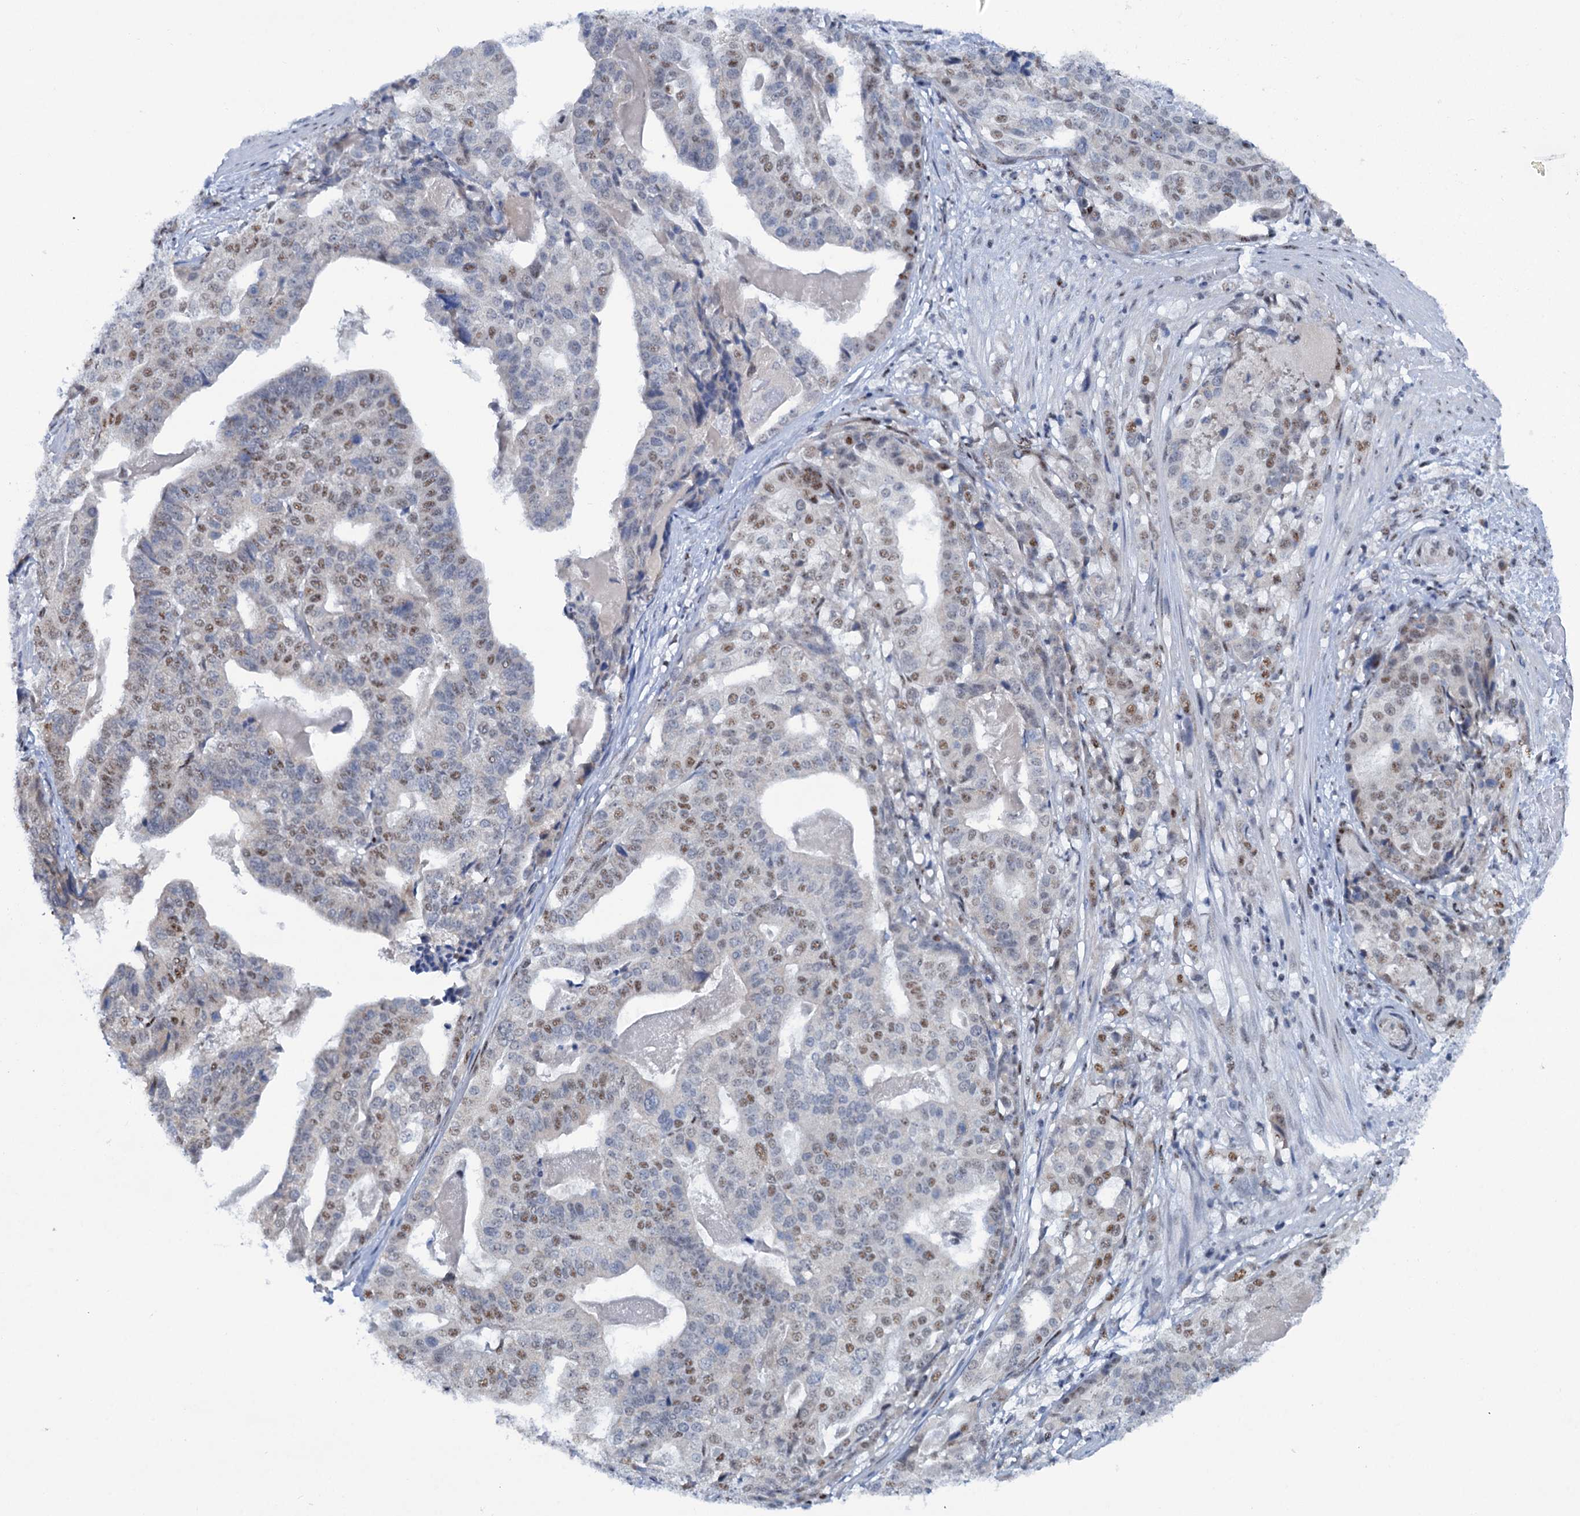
{"staining": {"intensity": "moderate", "quantity": "25%-75%", "location": "nuclear"}, "tissue": "stomach cancer", "cell_type": "Tumor cells", "image_type": "cancer", "snomed": [{"axis": "morphology", "description": "Adenocarcinoma, NOS"}, {"axis": "topography", "description": "Stomach"}], "caption": "There is medium levels of moderate nuclear positivity in tumor cells of stomach cancer (adenocarcinoma), as demonstrated by immunohistochemical staining (brown color).", "gene": "SREK1", "patient": {"sex": "male", "age": 48}}